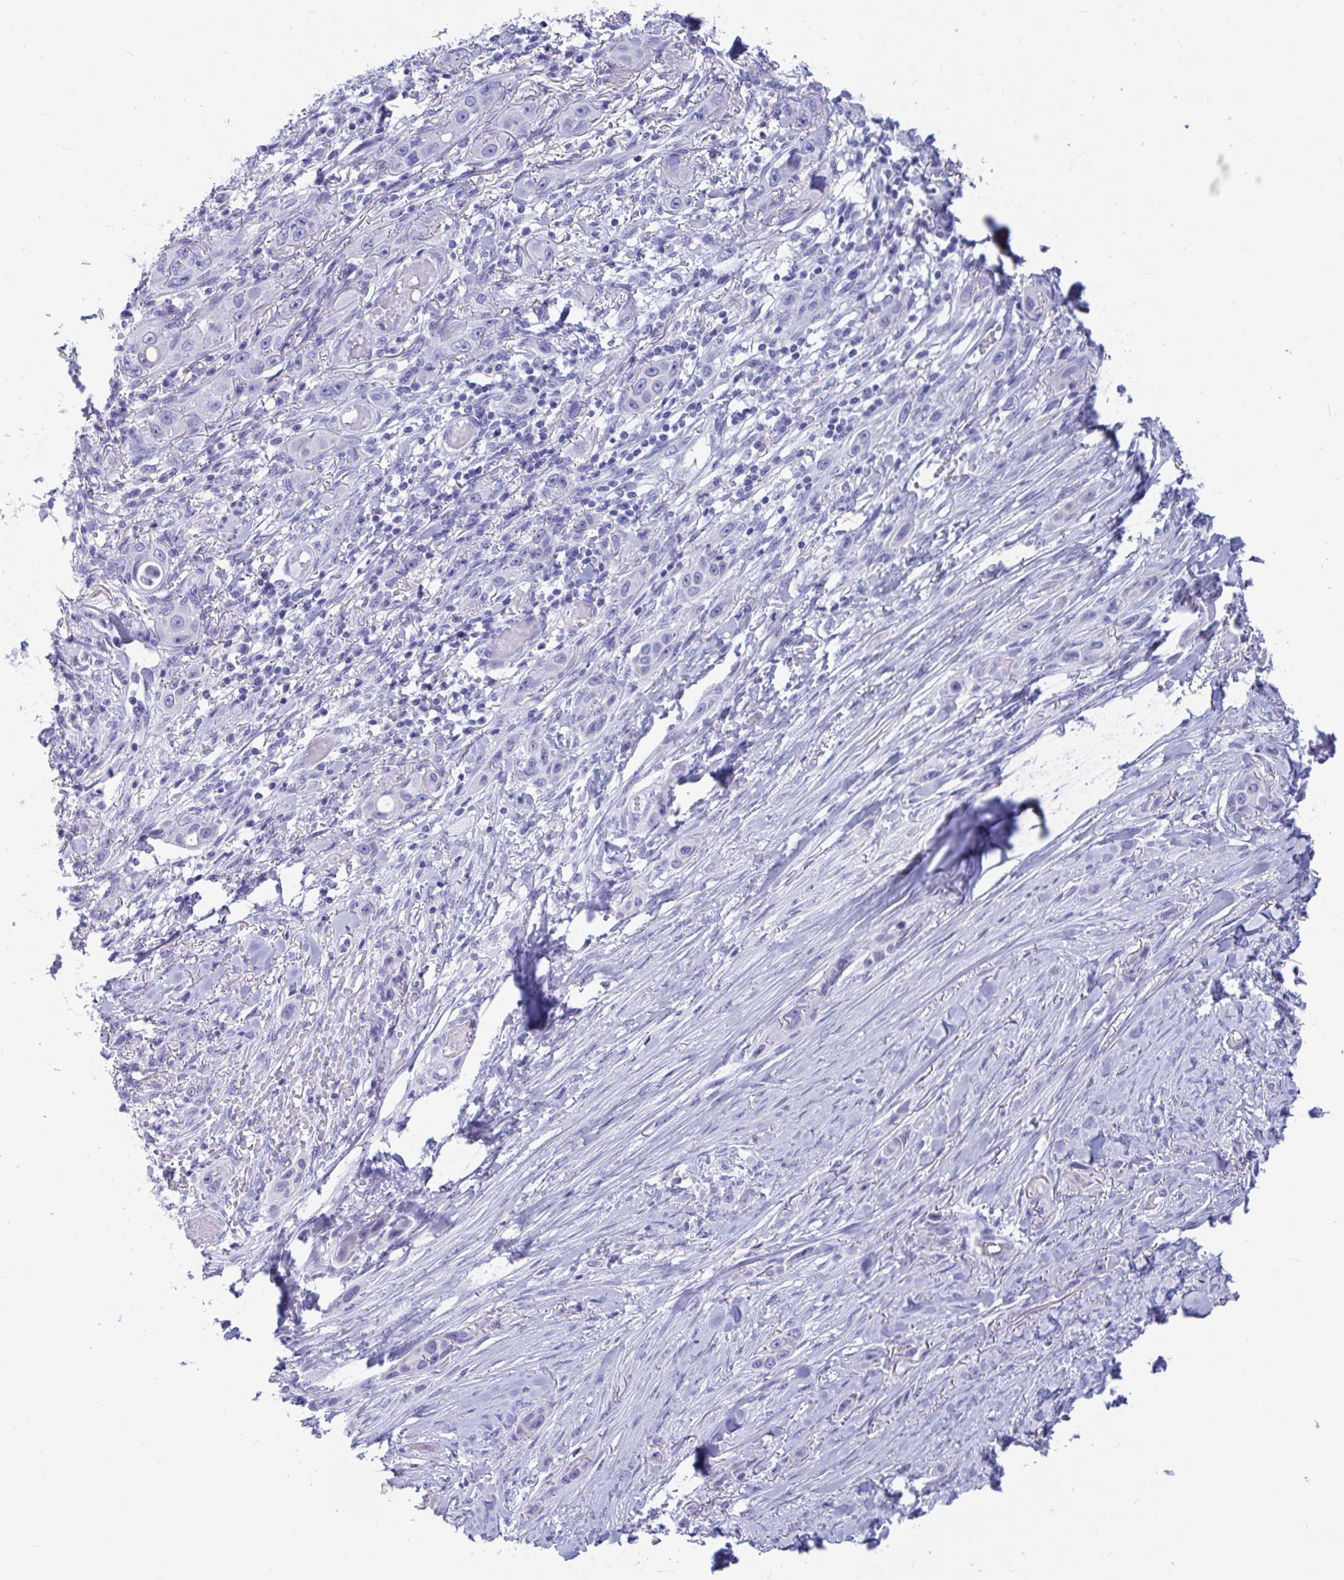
{"staining": {"intensity": "negative", "quantity": "none", "location": "none"}, "tissue": "skin cancer", "cell_type": "Tumor cells", "image_type": "cancer", "snomed": [{"axis": "morphology", "description": "Squamous cell carcinoma, NOS"}, {"axis": "topography", "description": "Skin"}], "caption": "Immunohistochemistry (IHC) micrograph of neoplastic tissue: squamous cell carcinoma (skin) stained with DAB (3,3'-diaminobenzidine) demonstrates no significant protein positivity in tumor cells.", "gene": "OR5J2", "patient": {"sex": "female", "age": 69}}